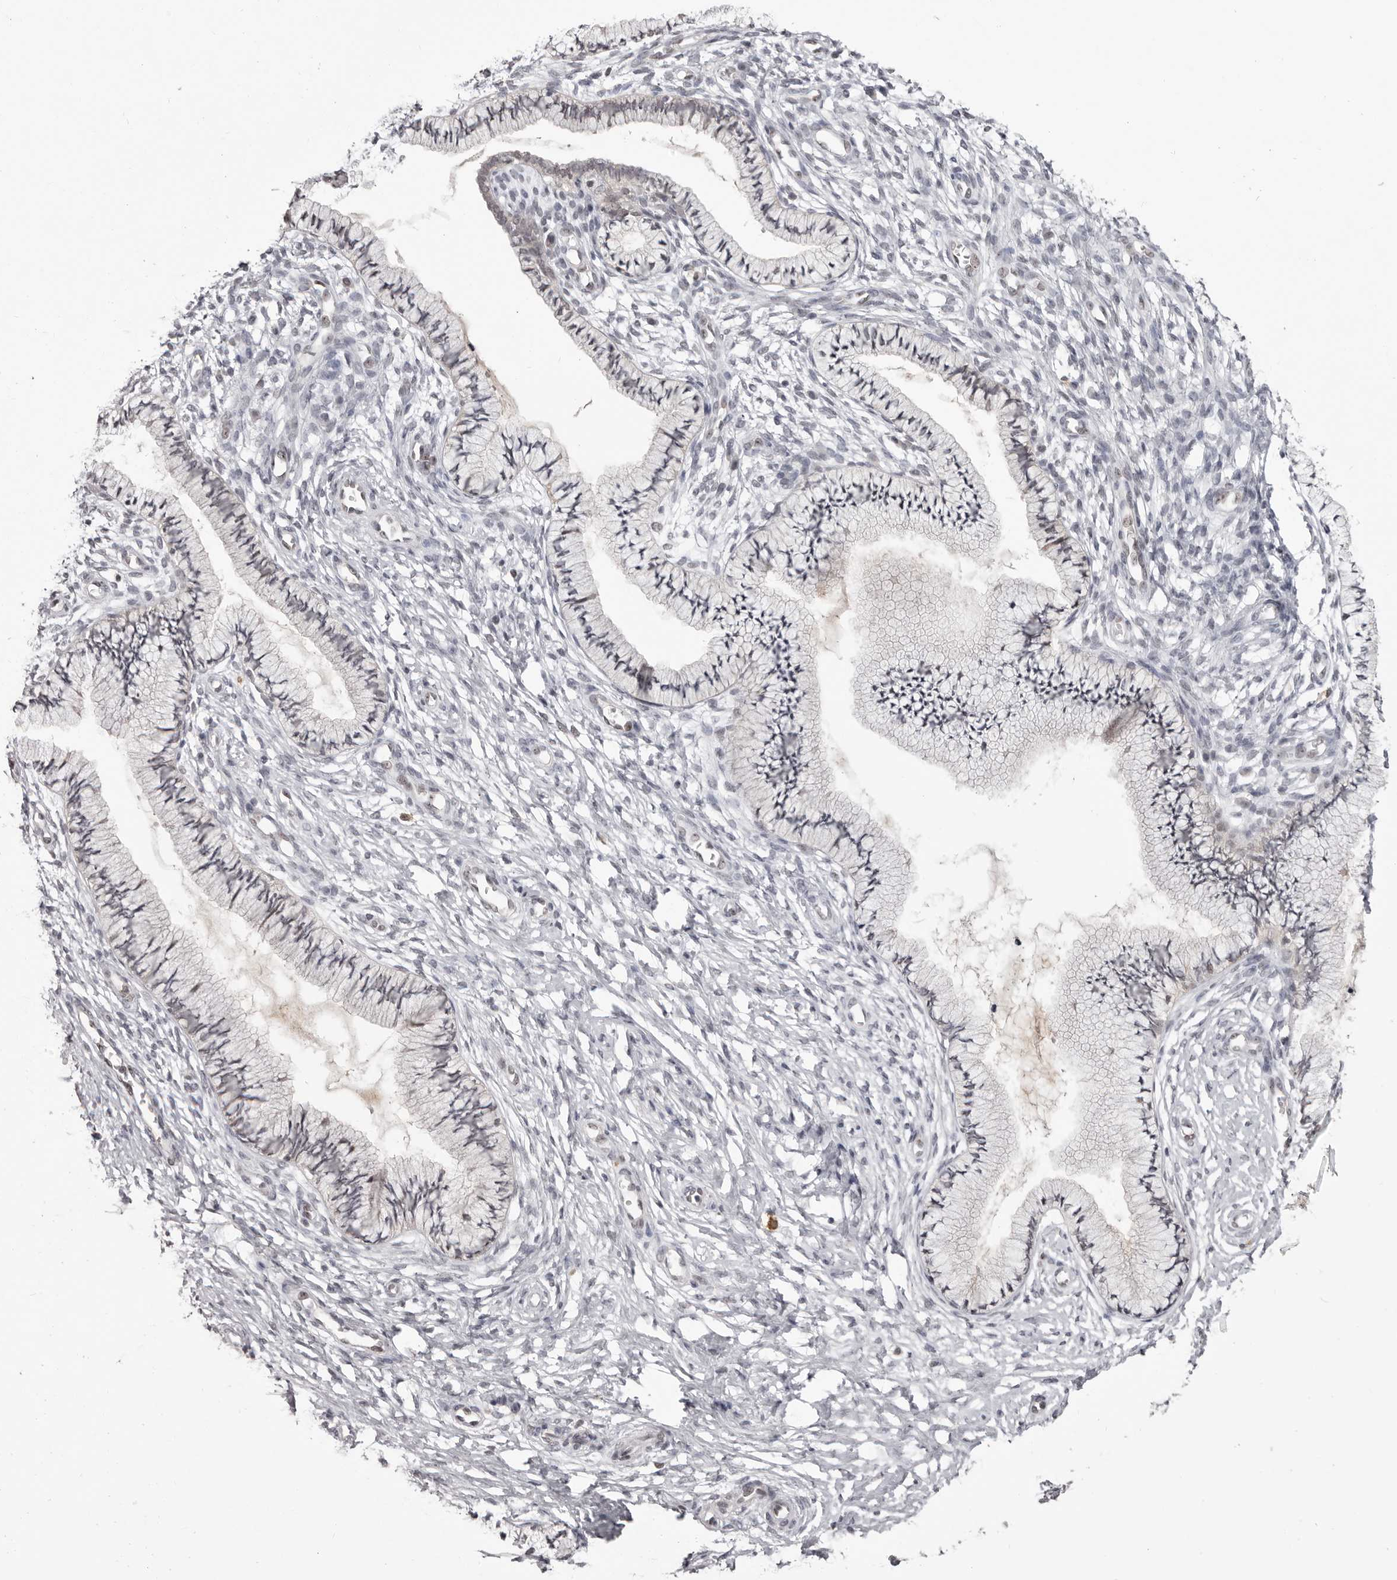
{"staining": {"intensity": "negative", "quantity": "none", "location": "none"}, "tissue": "cervix", "cell_type": "Glandular cells", "image_type": "normal", "snomed": [{"axis": "morphology", "description": "Normal tissue, NOS"}, {"axis": "topography", "description": "Cervix"}], "caption": "Image shows no significant protein positivity in glandular cells of normal cervix. (DAB immunohistochemistry (IHC), high magnification).", "gene": "RNF2", "patient": {"sex": "female", "age": 36}}